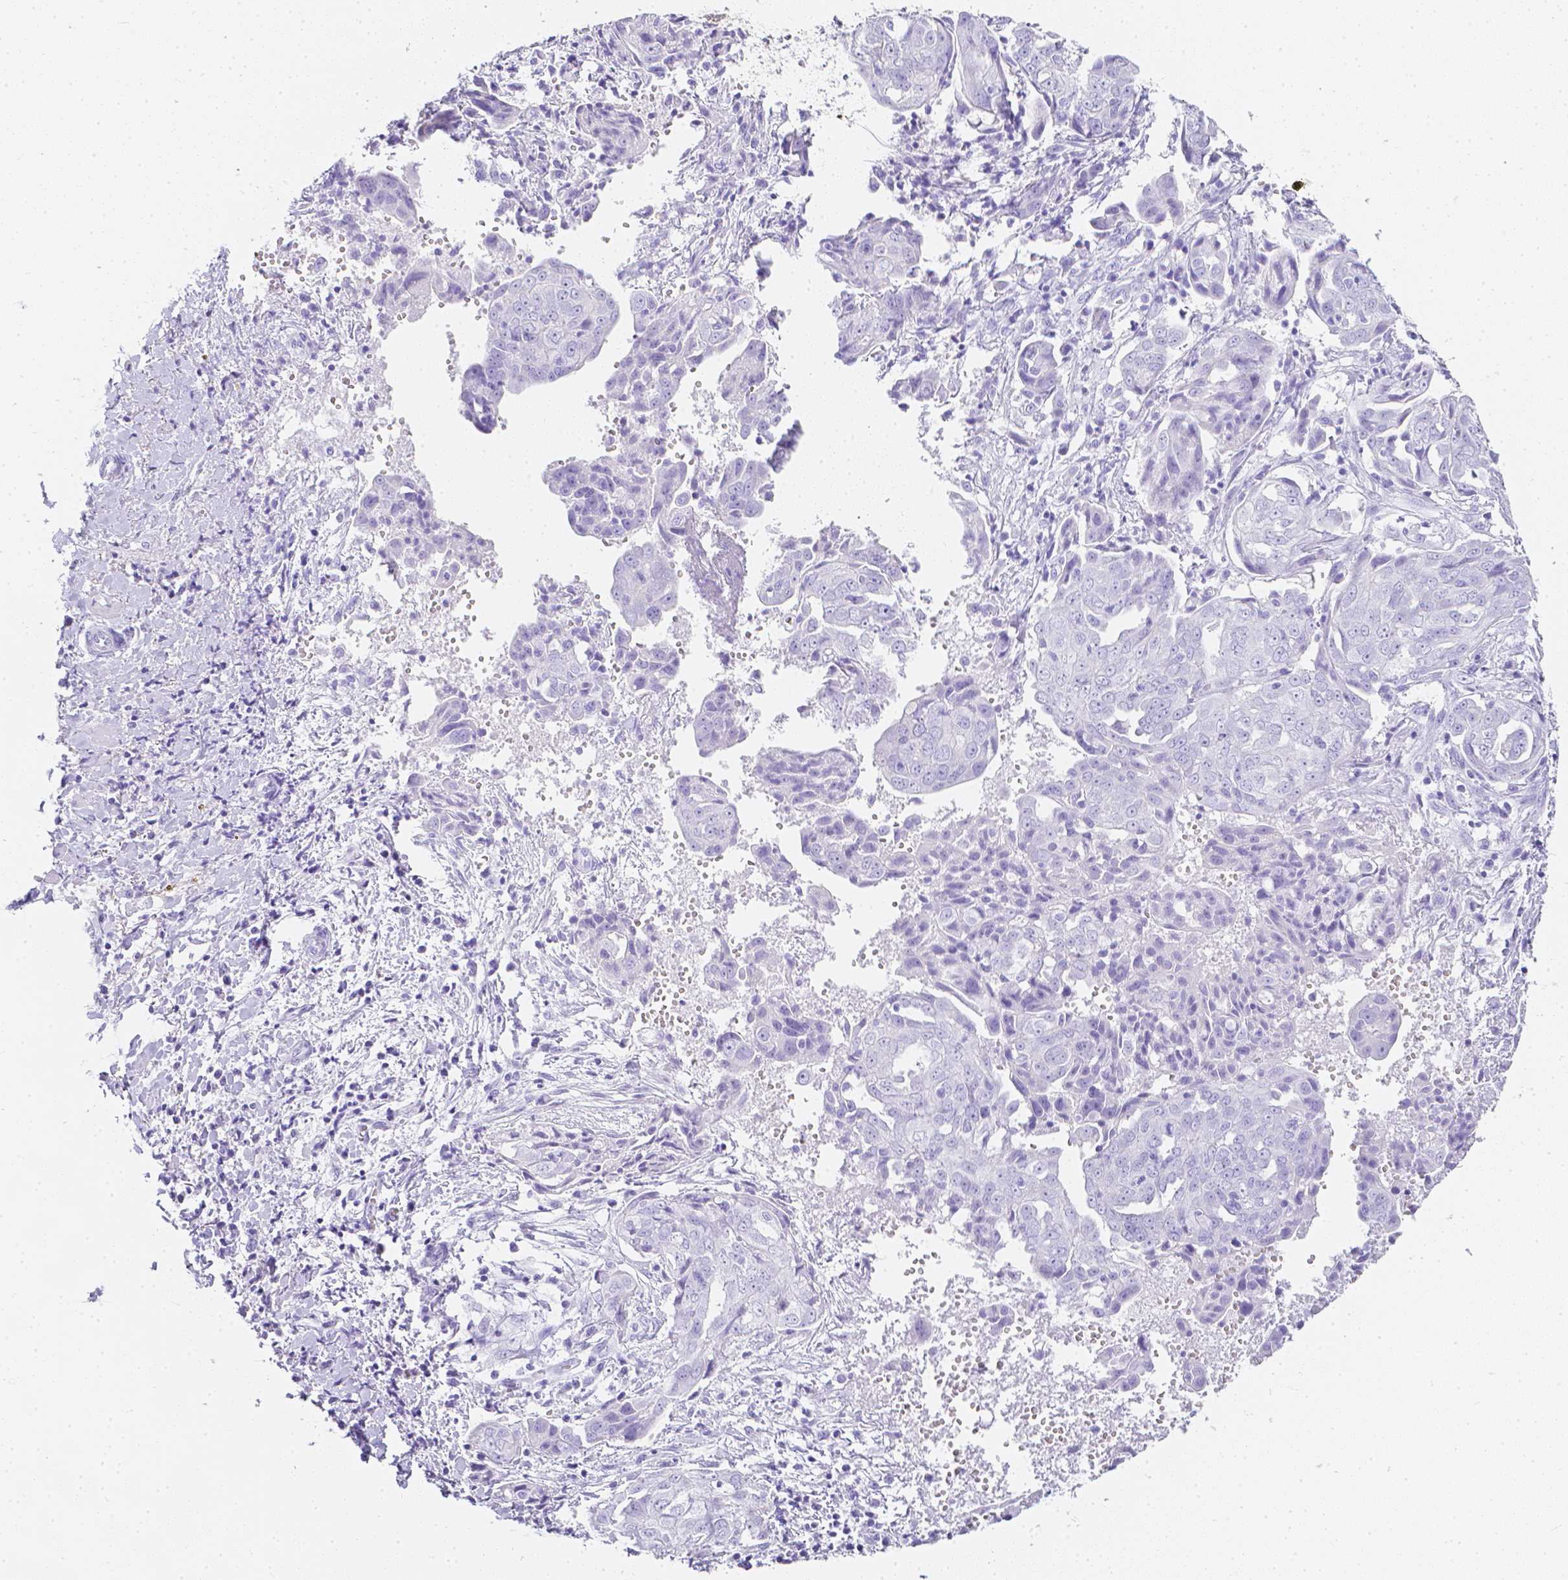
{"staining": {"intensity": "negative", "quantity": "none", "location": "none"}, "tissue": "ovarian cancer", "cell_type": "Tumor cells", "image_type": "cancer", "snomed": [{"axis": "morphology", "description": "Carcinoma, endometroid"}, {"axis": "topography", "description": "Ovary"}], "caption": "Ovarian cancer was stained to show a protein in brown. There is no significant positivity in tumor cells. (DAB (3,3'-diaminobenzidine) immunohistochemistry with hematoxylin counter stain).", "gene": "LGALS4", "patient": {"sex": "female", "age": 70}}